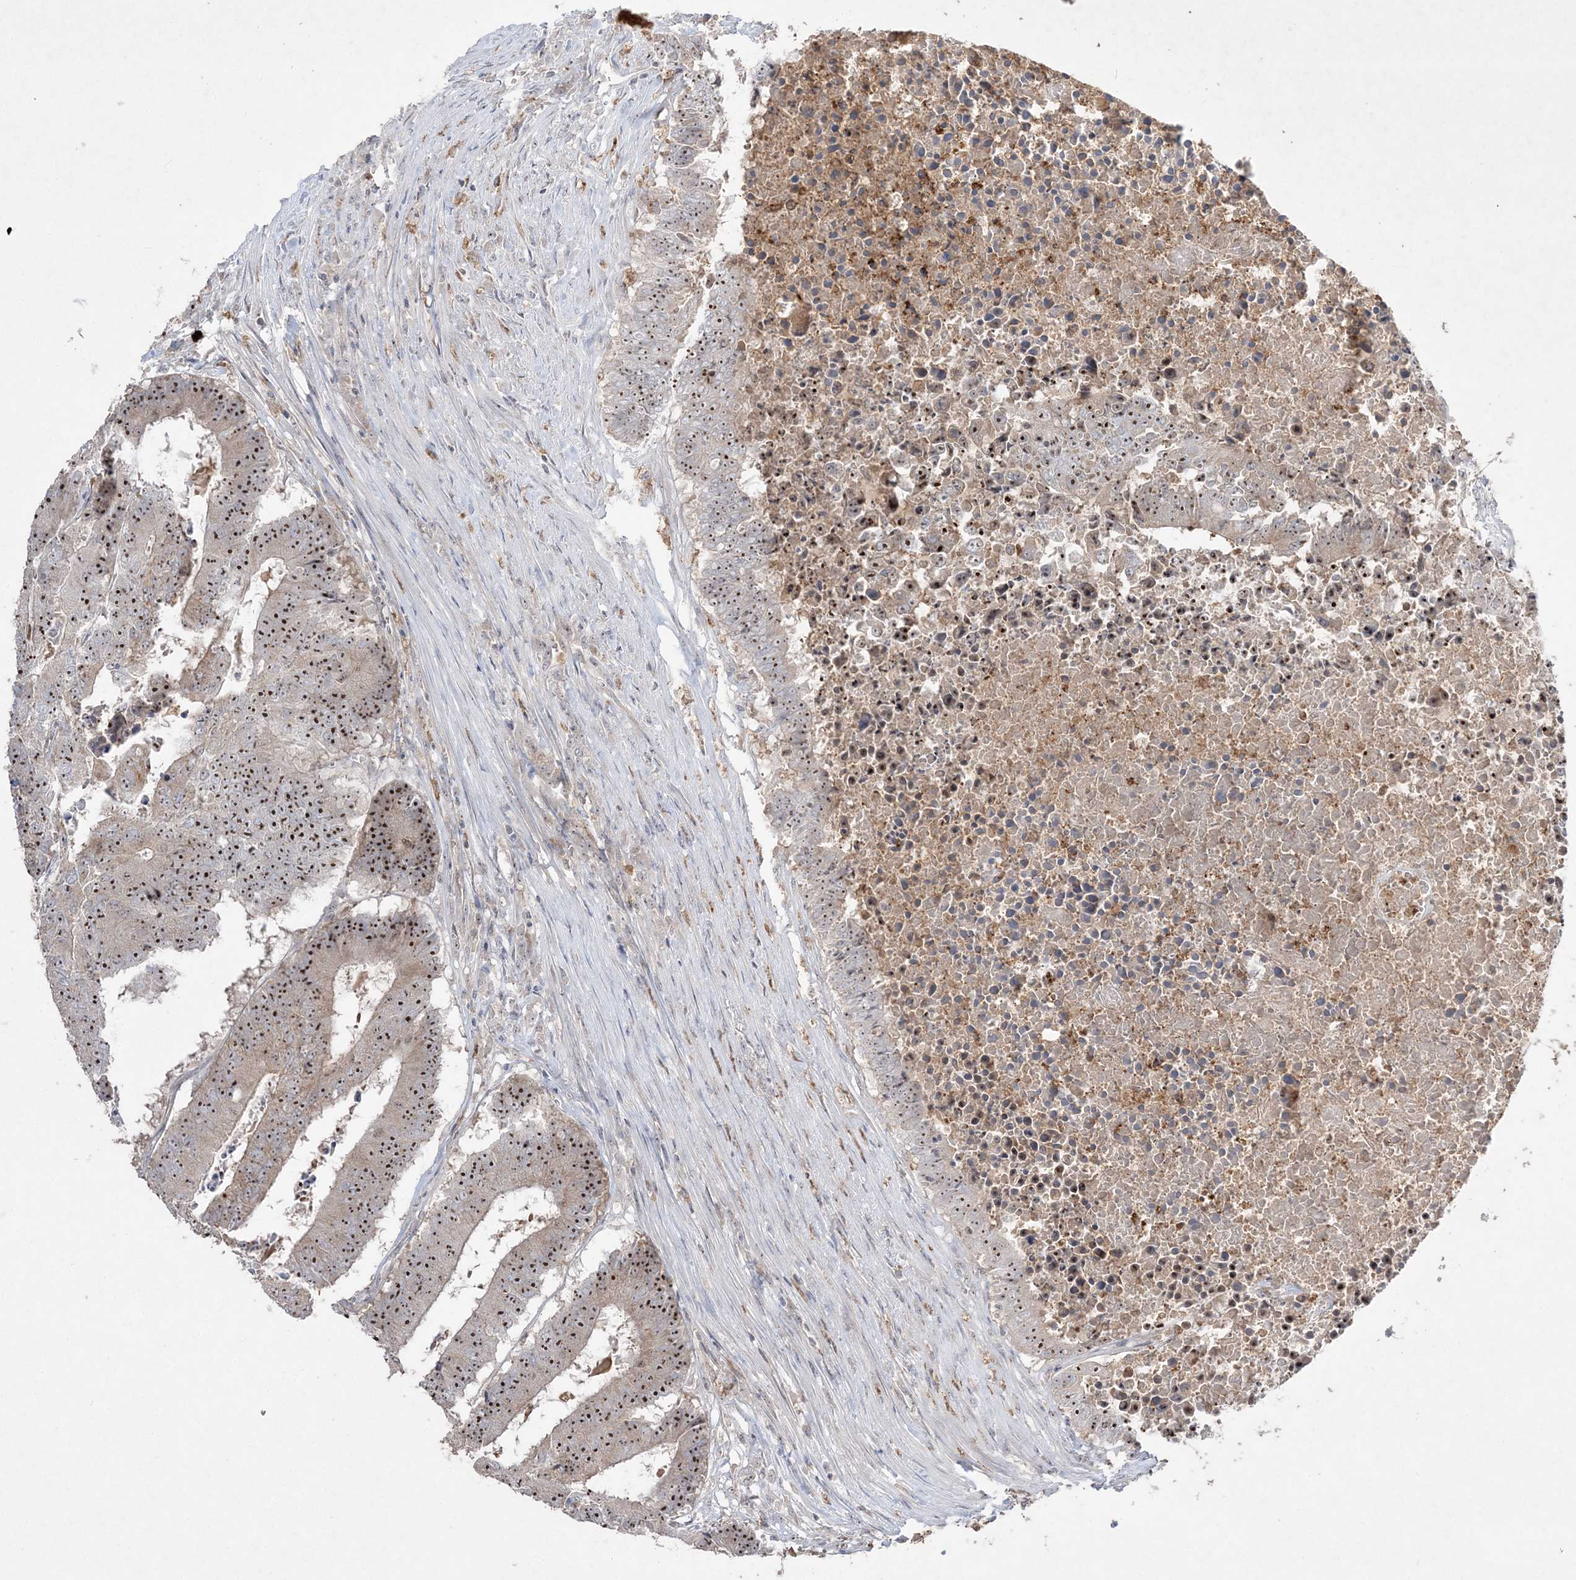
{"staining": {"intensity": "strong", "quantity": ">75%", "location": "nuclear"}, "tissue": "colorectal cancer", "cell_type": "Tumor cells", "image_type": "cancer", "snomed": [{"axis": "morphology", "description": "Adenocarcinoma, NOS"}, {"axis": "topography", "description": "Colon"}], "caption": "The photomicrograph exhibits staining of adenocarcinoma (colorectal), revealing strong nuclear protein positivity (brown color) within tumor cells.", "gene": "NOP16", "patient": {"sex": "male", "age": 87}}